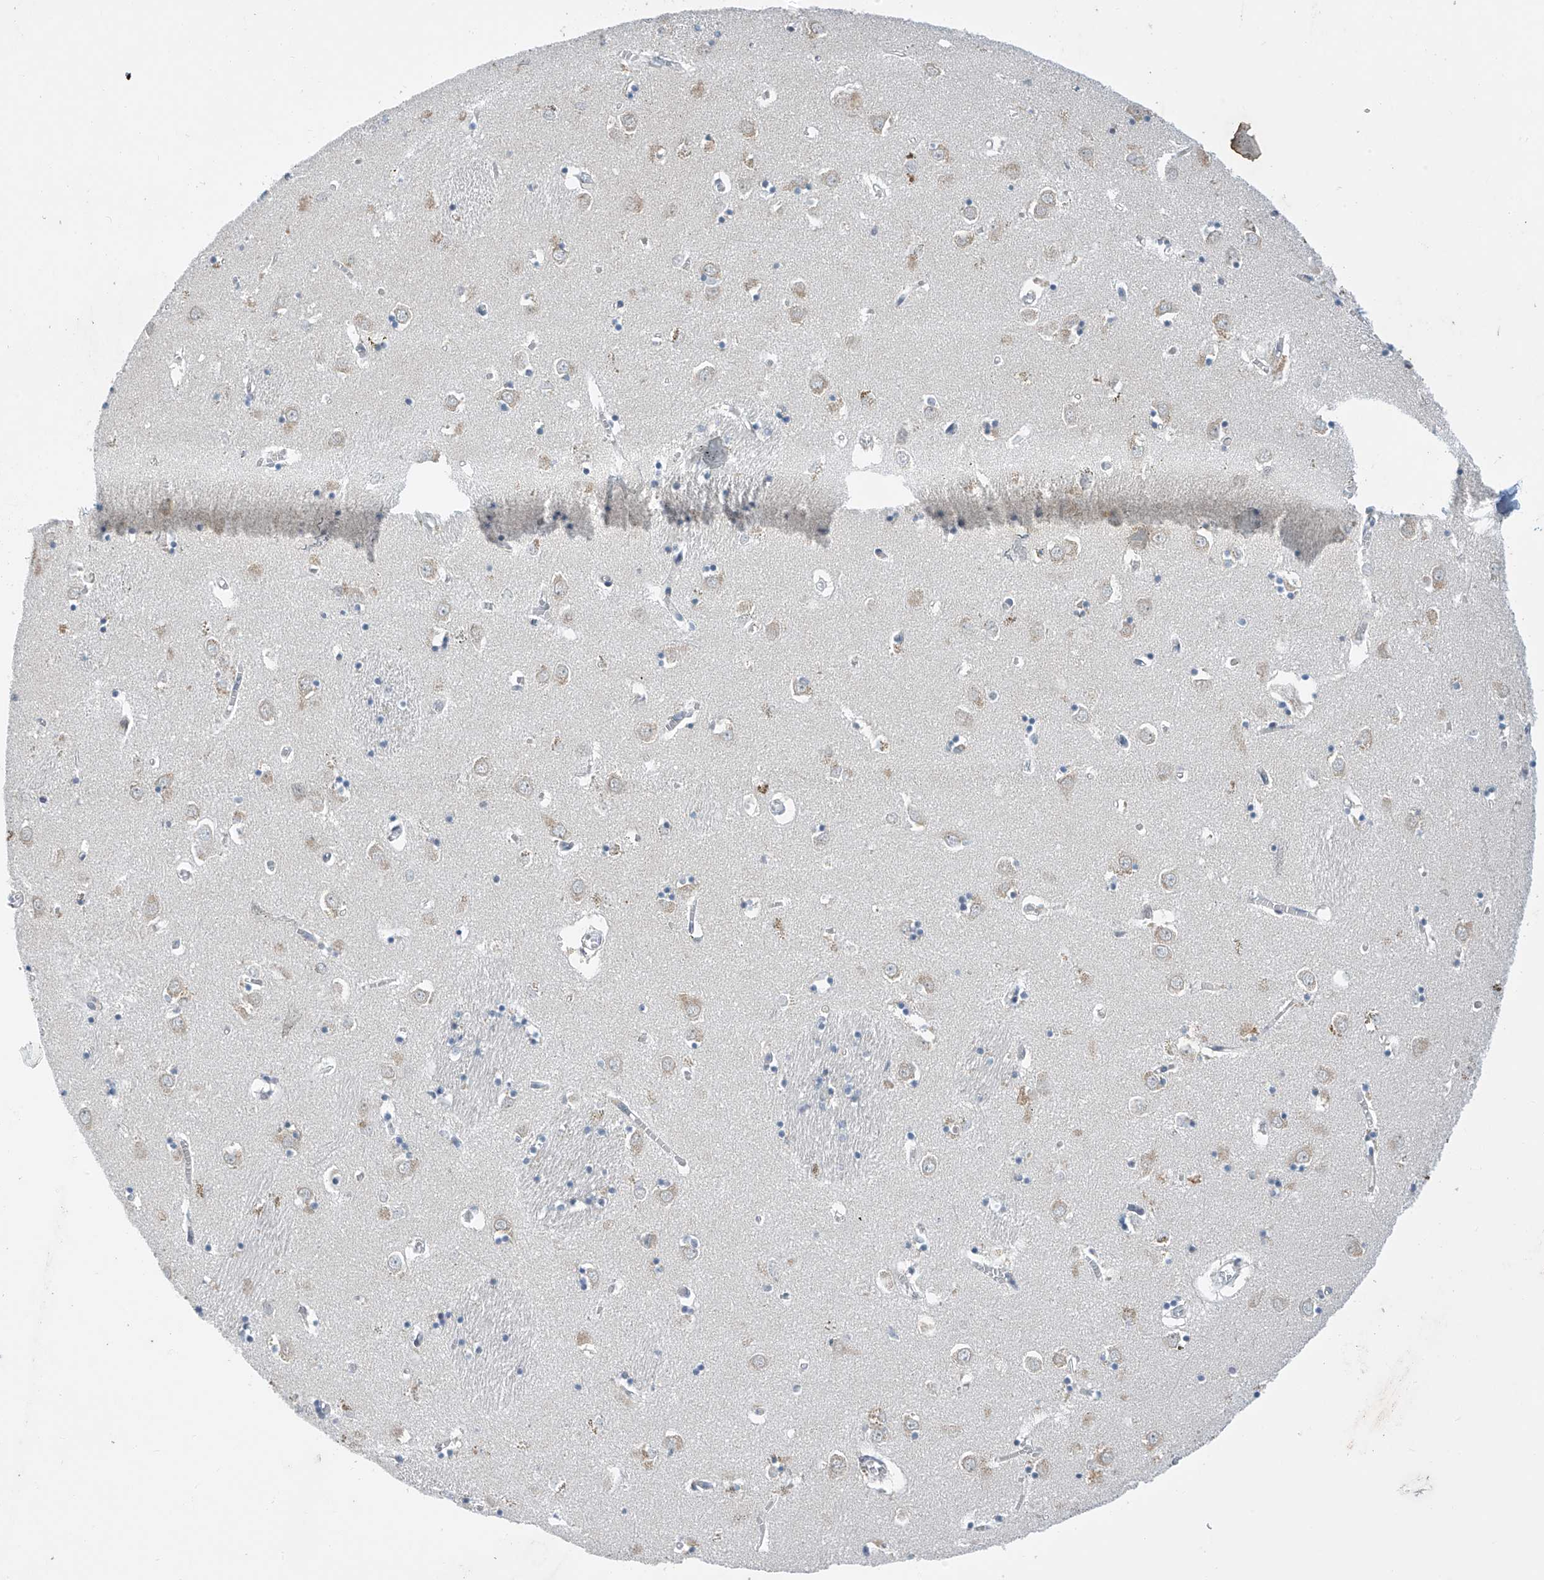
{"staining": {"intensity": "negative", "quantity": "none", "location": "none"}, "tissue": "caudate", "cell_type": "Glial cells", "image_type": "normal", "snomed": [{"axis": "morphology", "description": "Normal tissue, NOS"}, {"axis": "topography", "description": "Lateral ventricle wall"}], "caption": "Photomicrograph shows no protein staining in glial cells of normal caudate. (DAB IHC with hematoxylin counter stain).", "gene": "APLF", "patient": {"sex": "male", "age": 70}}